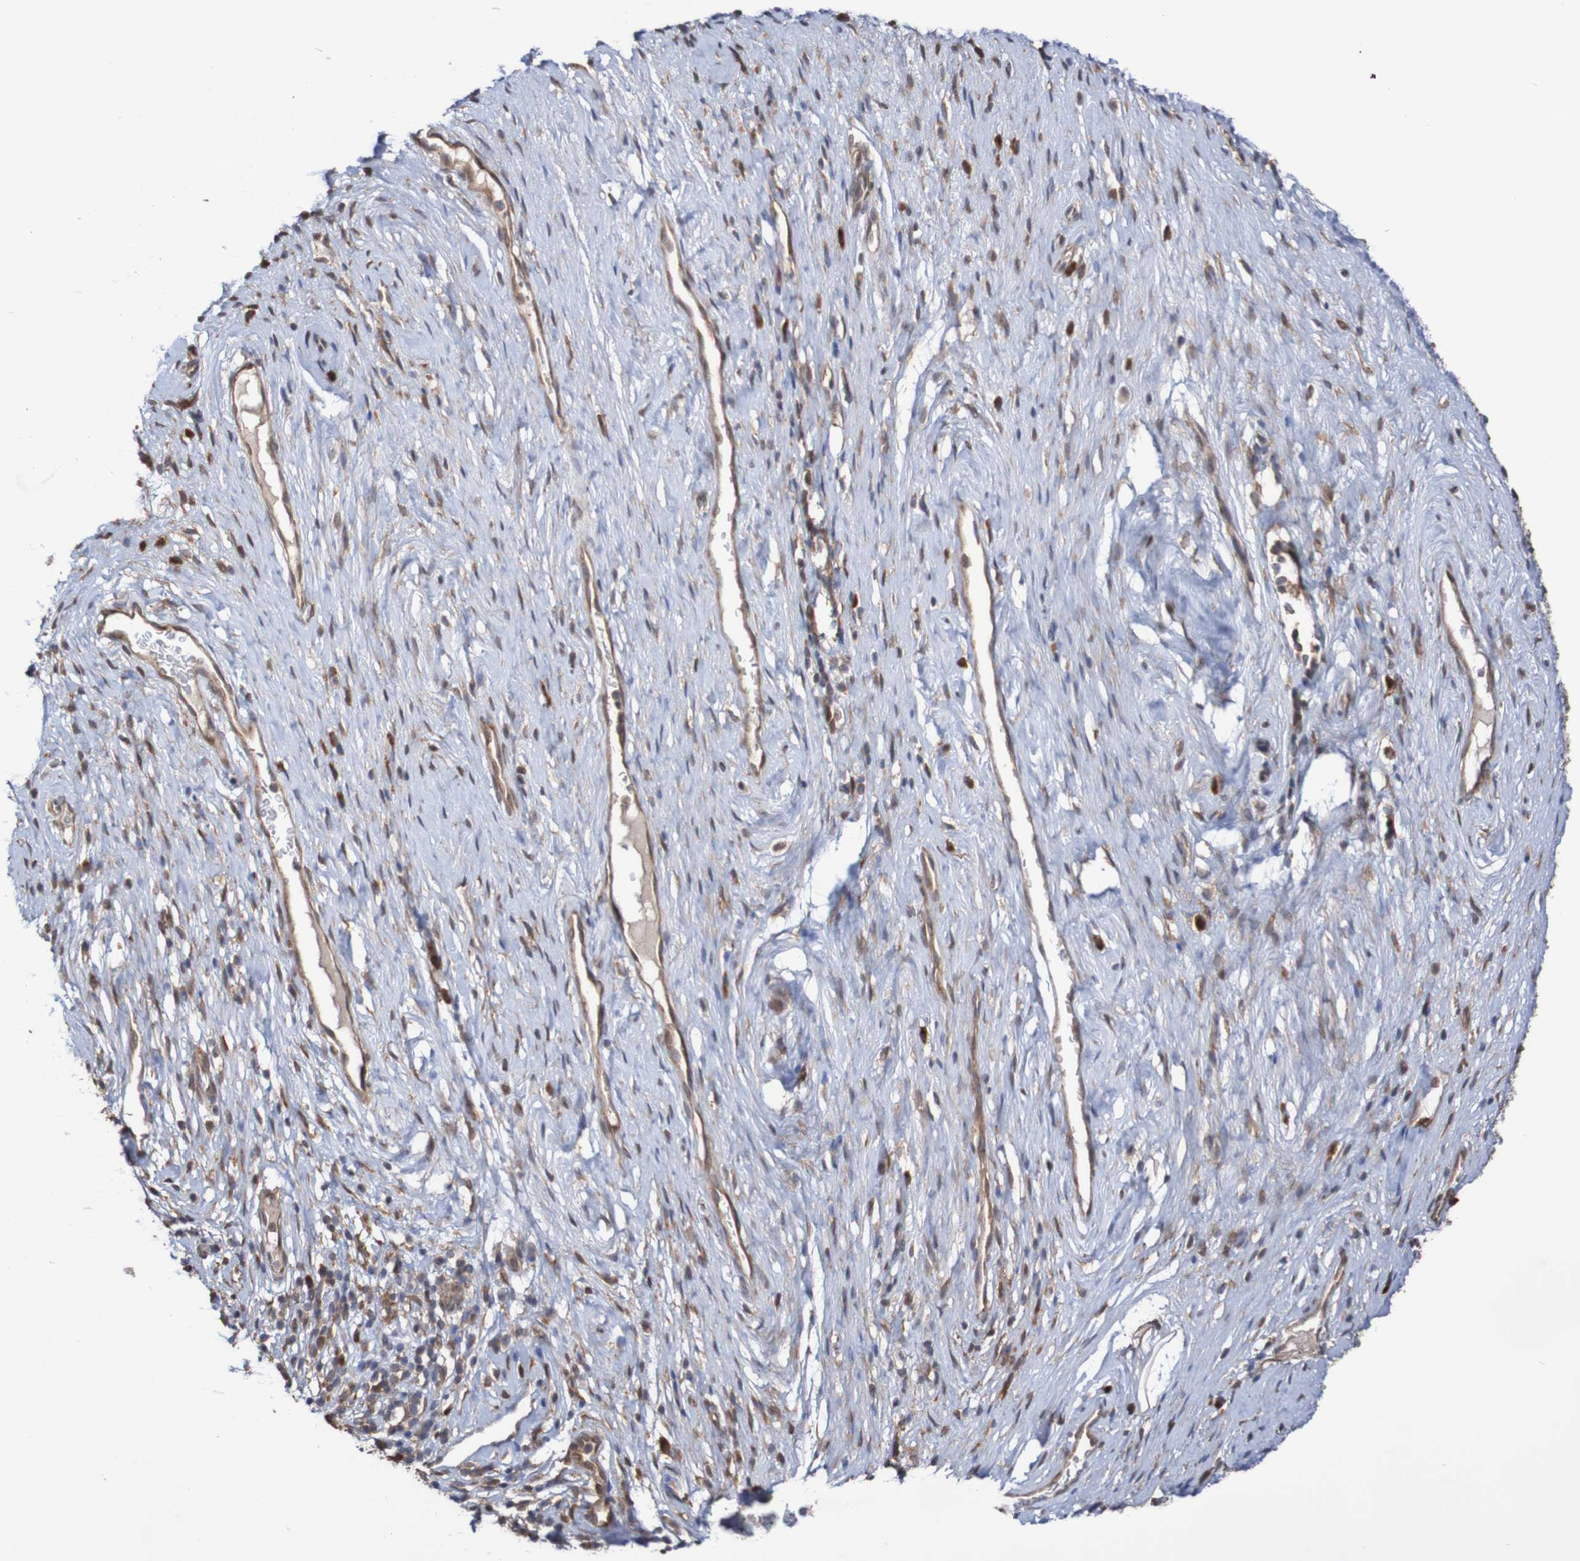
{"staining": {"intensity": "moderate", "quantity": ">75%", "location": "cytoplasmic/membranous"}, "tissue": "cervical cancer", "cell_type": "Tumor cells", "image_type": "cancer", "snomed": [{"axis": "morphology", "description": "Squamous cell carcinoma, NOS"}, {"axis": "topography", "description": "Cervix"}], "caption": "Cervical squamous cell carcinoma stained for a protein (brown) reveals moderate cytoplasmic/membranous positive expression in approximately >75% of tumor cells.", "gene": "PHPT1", "patient": {"sex": "female", "age": 51}}